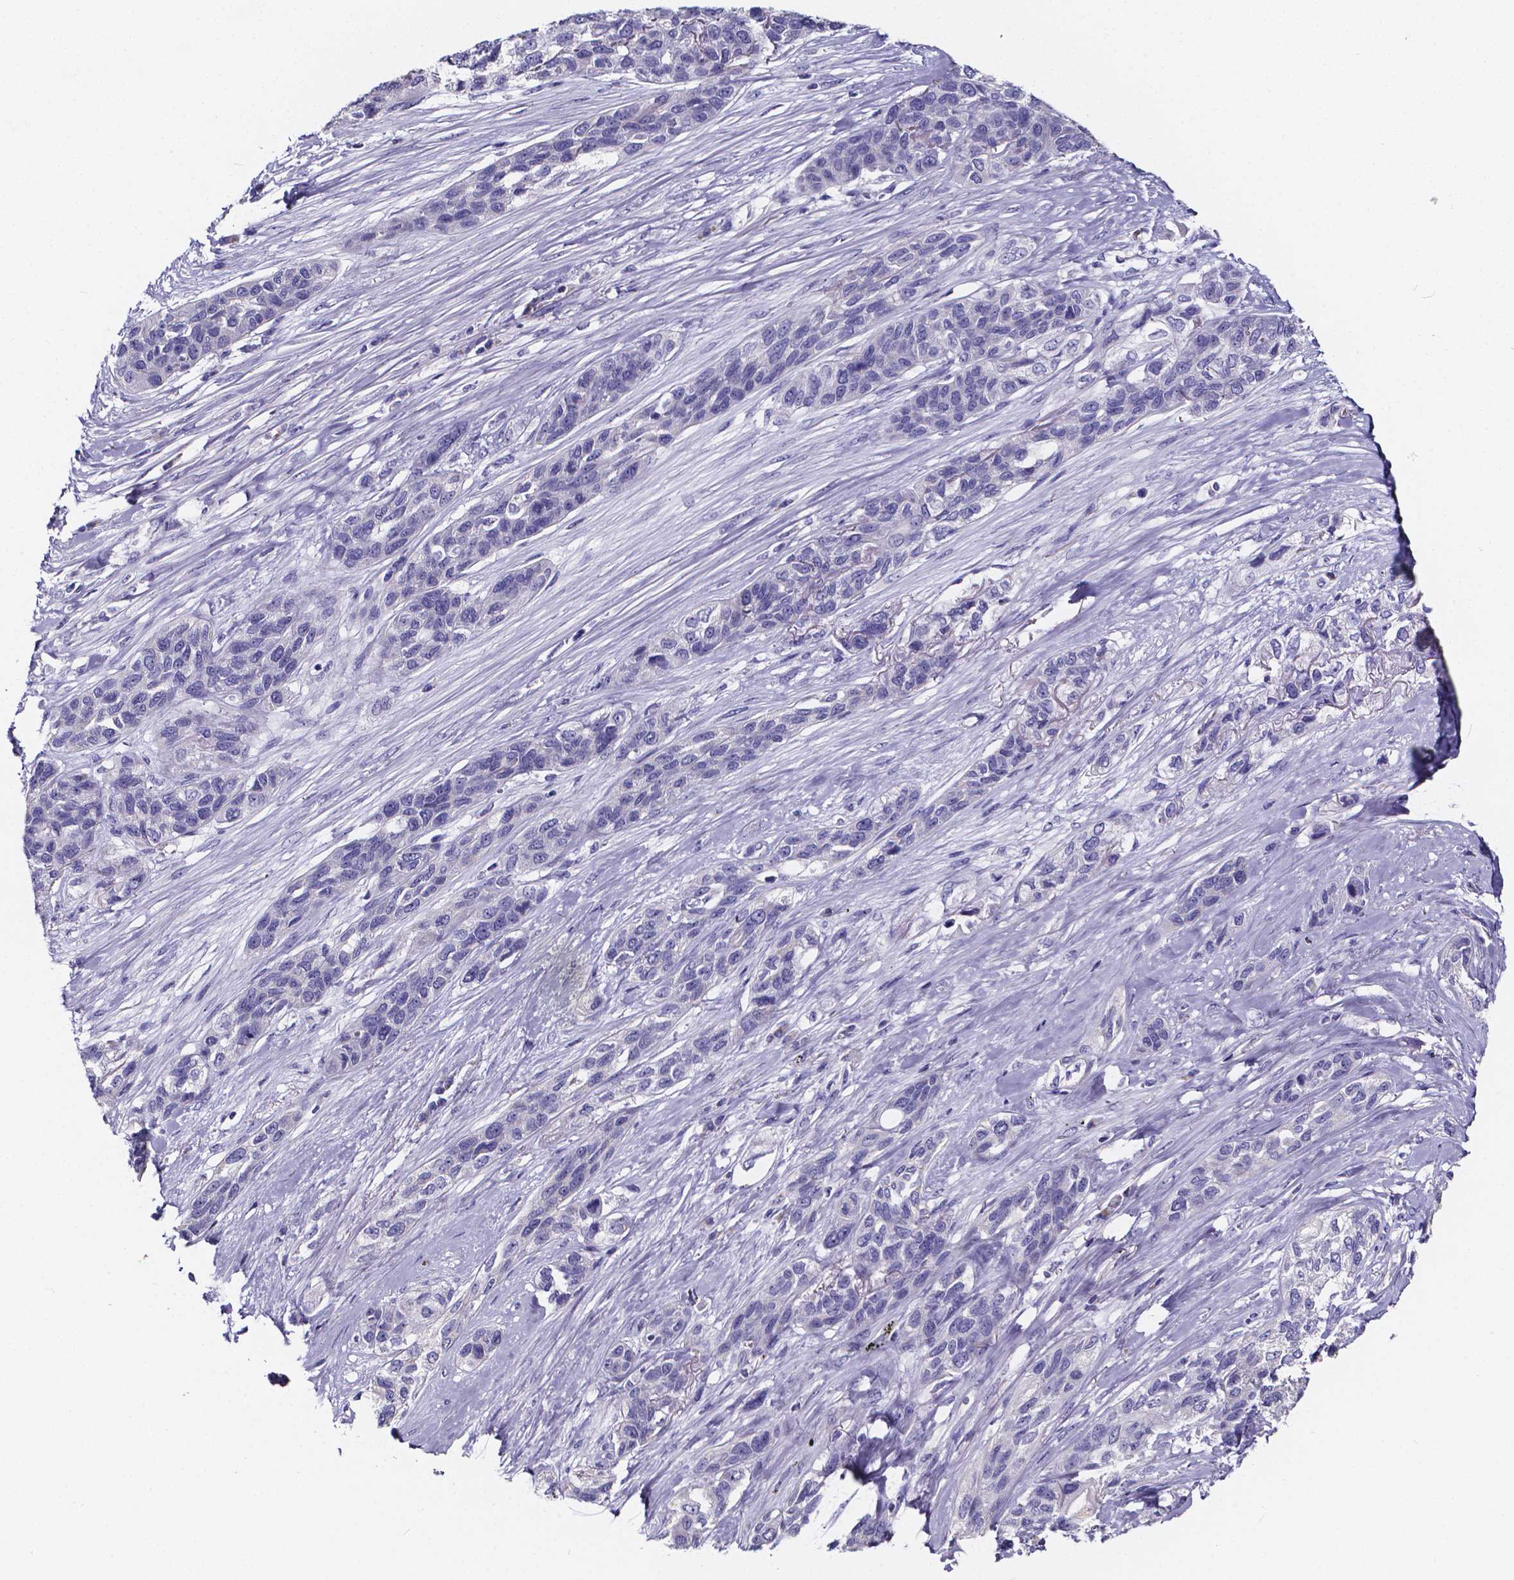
{"staining": {"intensity": "negative", "quantity": "none", "location": "none"}, "tissue": "lung cancer", "cell_type": "Tumor cells", "image_type": "cancer", "snomed": [{"axis": "morphology", "description": "Squamous cell carcinoma, NOS"}, {"axis": "topography", "description": "Lung"}], "caption": "The micrograph demonstrates no staining of tumor cells in squamous cell carcinoma (lung). (DAB (3,3'-diaminobenzidine) immunohistochemistry visualized using brightfield microscopy, high magnification).", "gene": "SPEF2", "patient": {"sex": "female", "age": 70}}